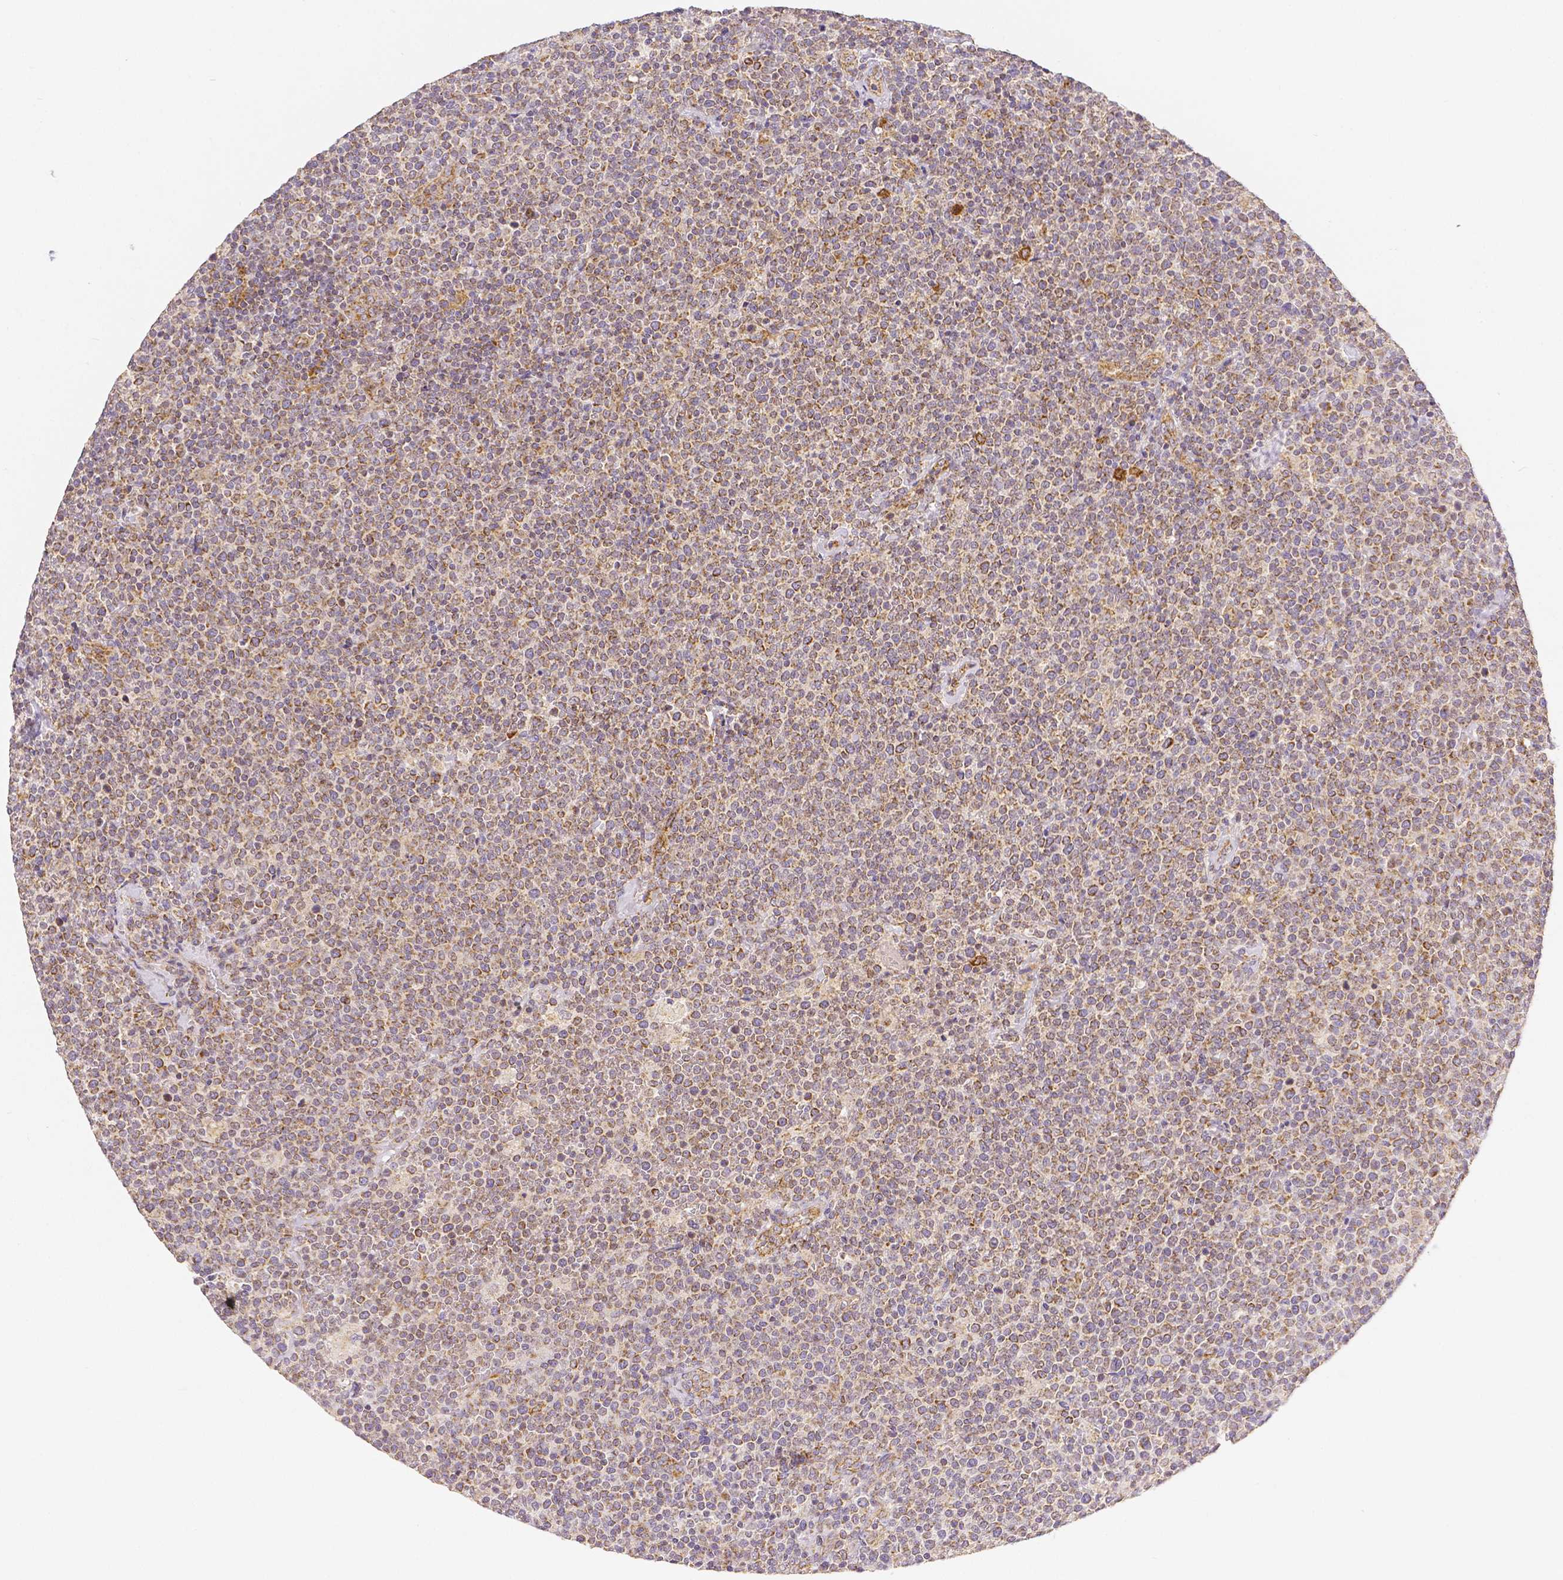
{"staining": {"intensity": "strong", "quantity": "<25%", "location": "cytoplasmic/membranous"}, "tissue": "lymphoma", "cell_type": "Tumor cells", "image_type": "cancer", "snomed": [{"axis": "morphology", "description": "Malignant lymphoma, non-Hodgkin's type, High grade"}, {"axis": "topography", "description": "Lymph node"}], "caption": "An IHC micrograph of neoplastic tissue is shown. Protein staining in brown labels strong cytoplasmic/membranous positivity in lymphoma within tumor cells.", "gene": "RHOT1", "patient": {"sex": "male", "age": 61}}